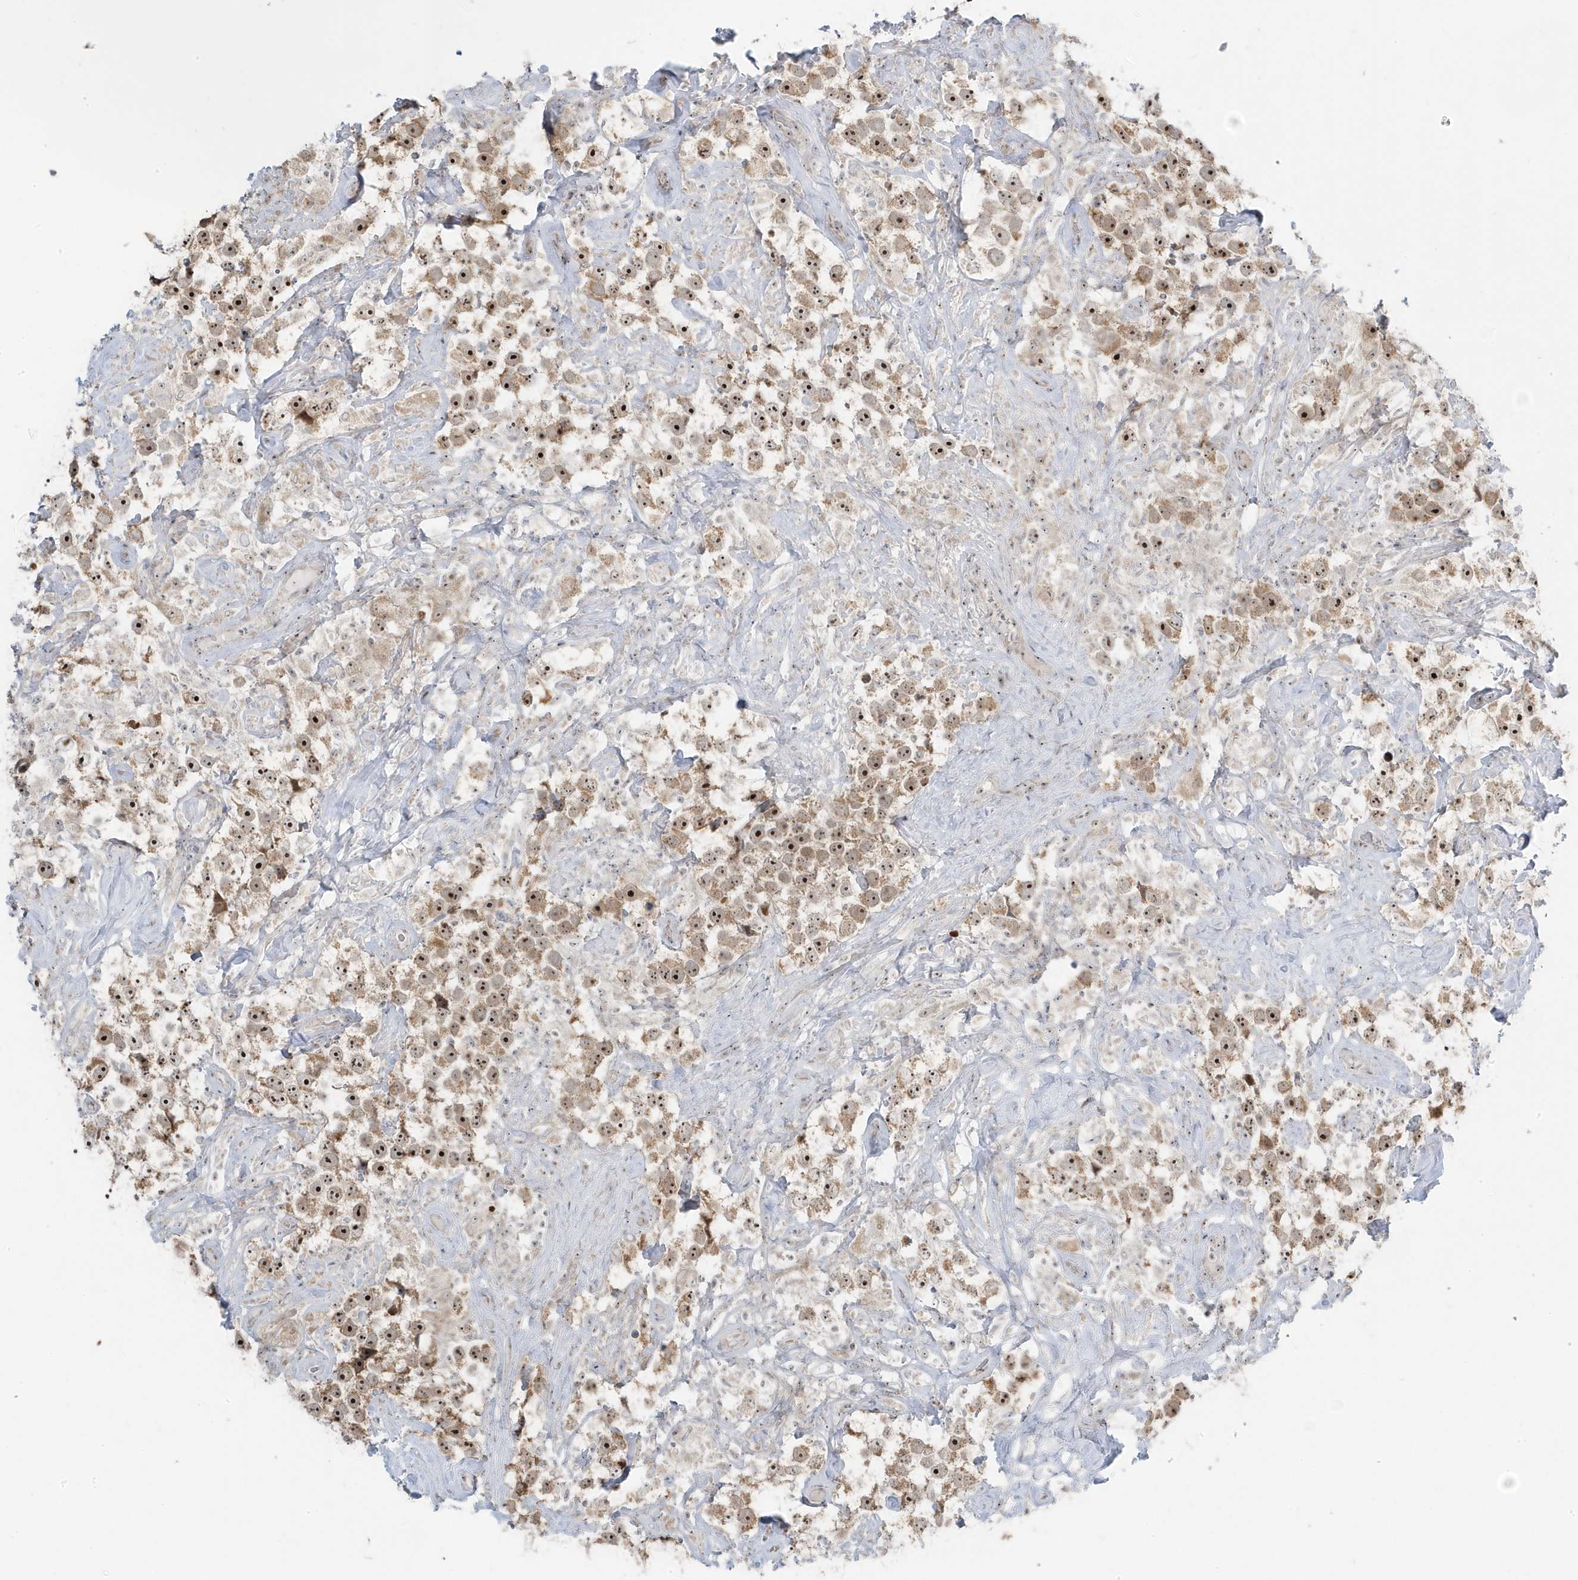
{"staining": {"intensity": "strong", "quantity": ">75%", "location": "nuclear"}, "tissue": "testis cancer", "cell_type": "Tumor cells", "image_type": "cancer", "snomed": [{"axis": "morphology", "description": "Seminoma, NOS"}, {"axis": "topography", "description": "Testis"}], "caption": "Human testis seminoma stained with a protein marker exhibits strong staining in tumor cells.", "gene": "TSEN15", "patient": {"sex": "male", "age": 49}}